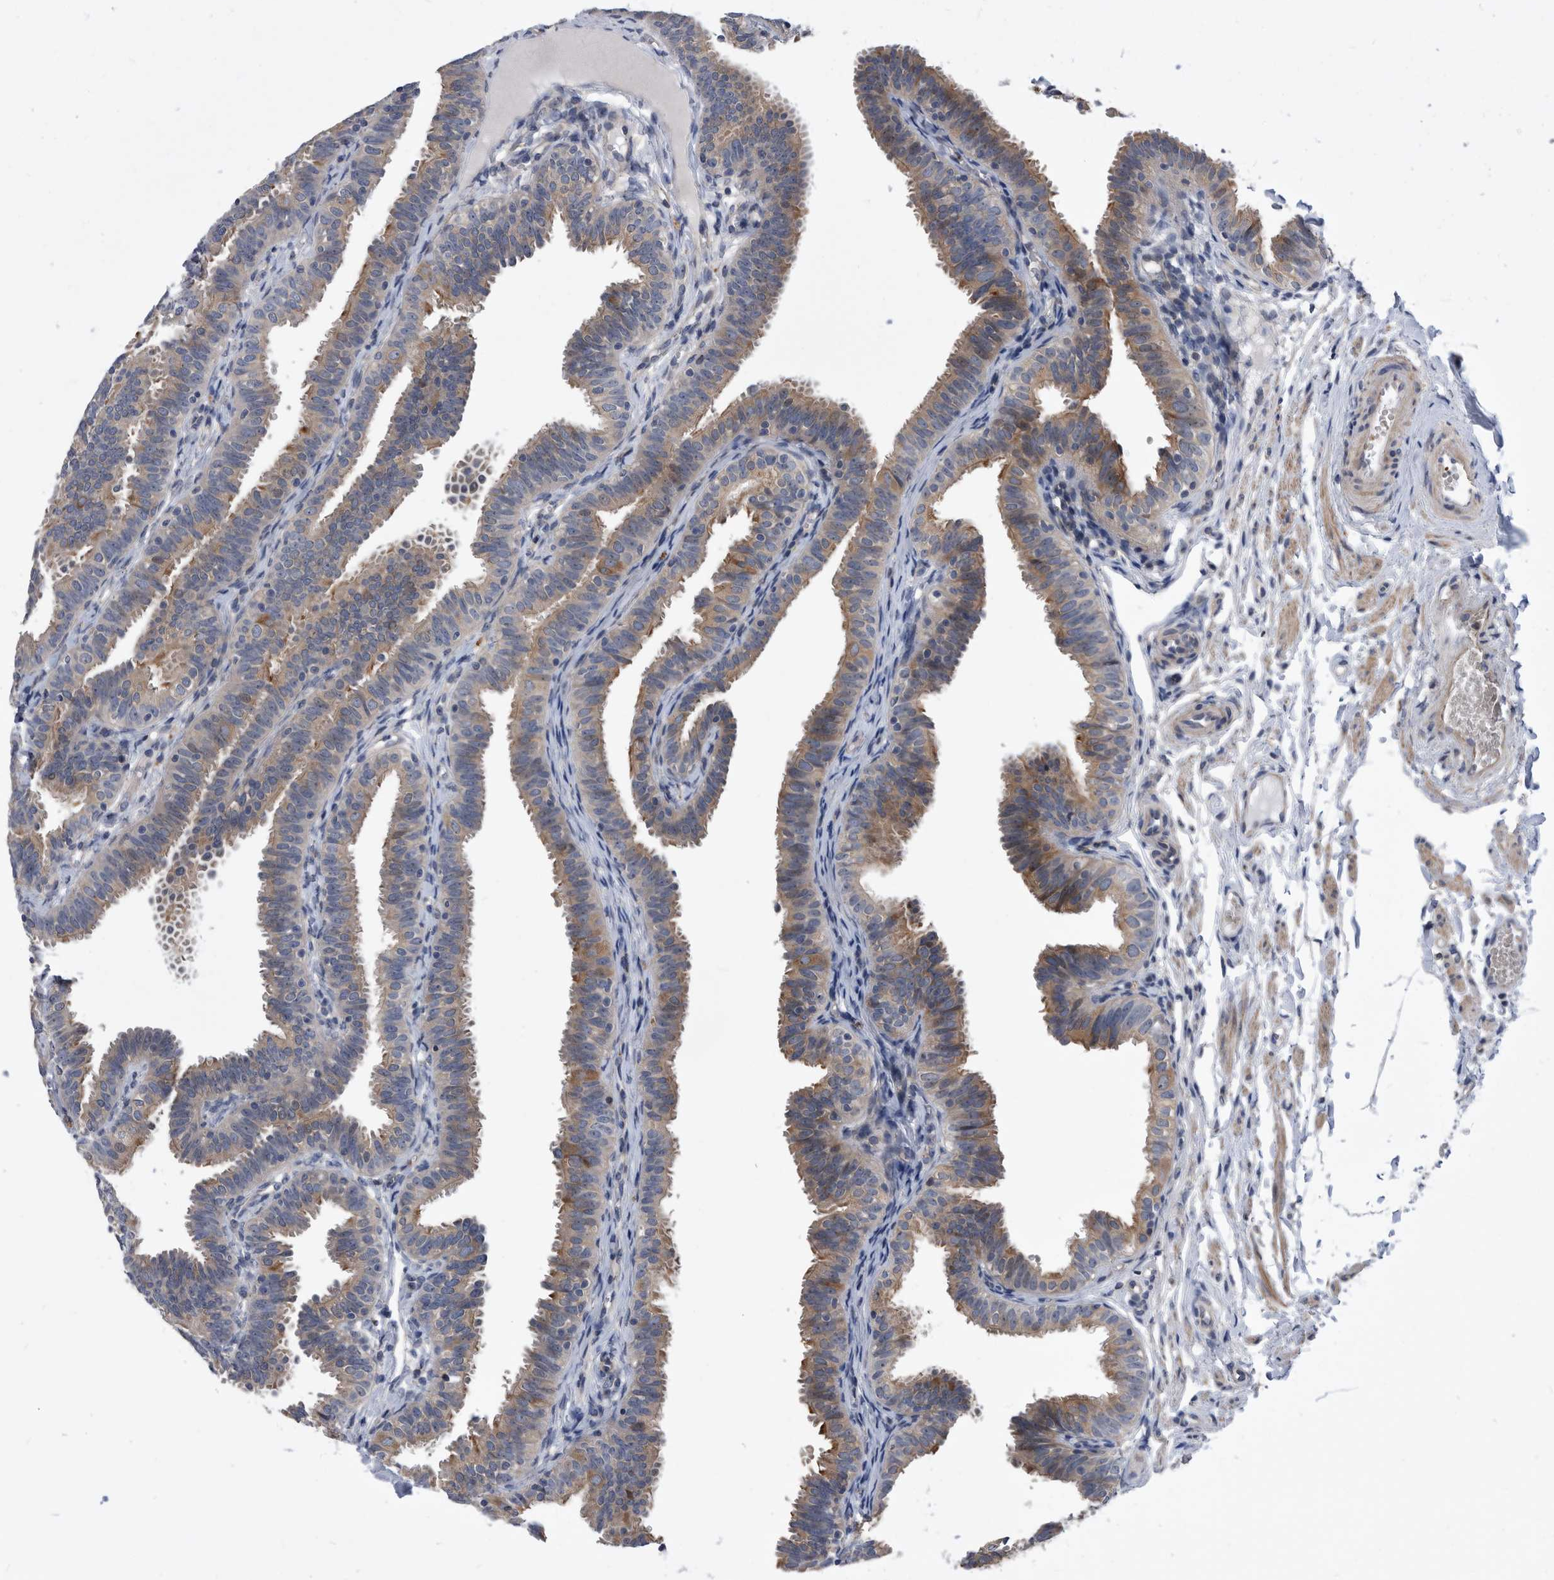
{"staining": {"intensity": "moderate", "quantity": "25%-75%", "location": "cytoplasmic/membranous"}, "tissue": "fallopian tube", "cell_type": "Glandular cells", "image_type": "normal", "snomed": [{"axis": "morphology", "description": "Normal tissue, NOS"}, {"axis": "topography", "description": "Fallopian tube"}], "caption": "This photomicrograph shows IHC staining of benign human fallopian tube, with medium moderate cytoplasmic/membranous positivity in about 25%-75% of glandular cells.", "gene": "BAIAP3", "patient": {"sex": "female", "age": 35}}